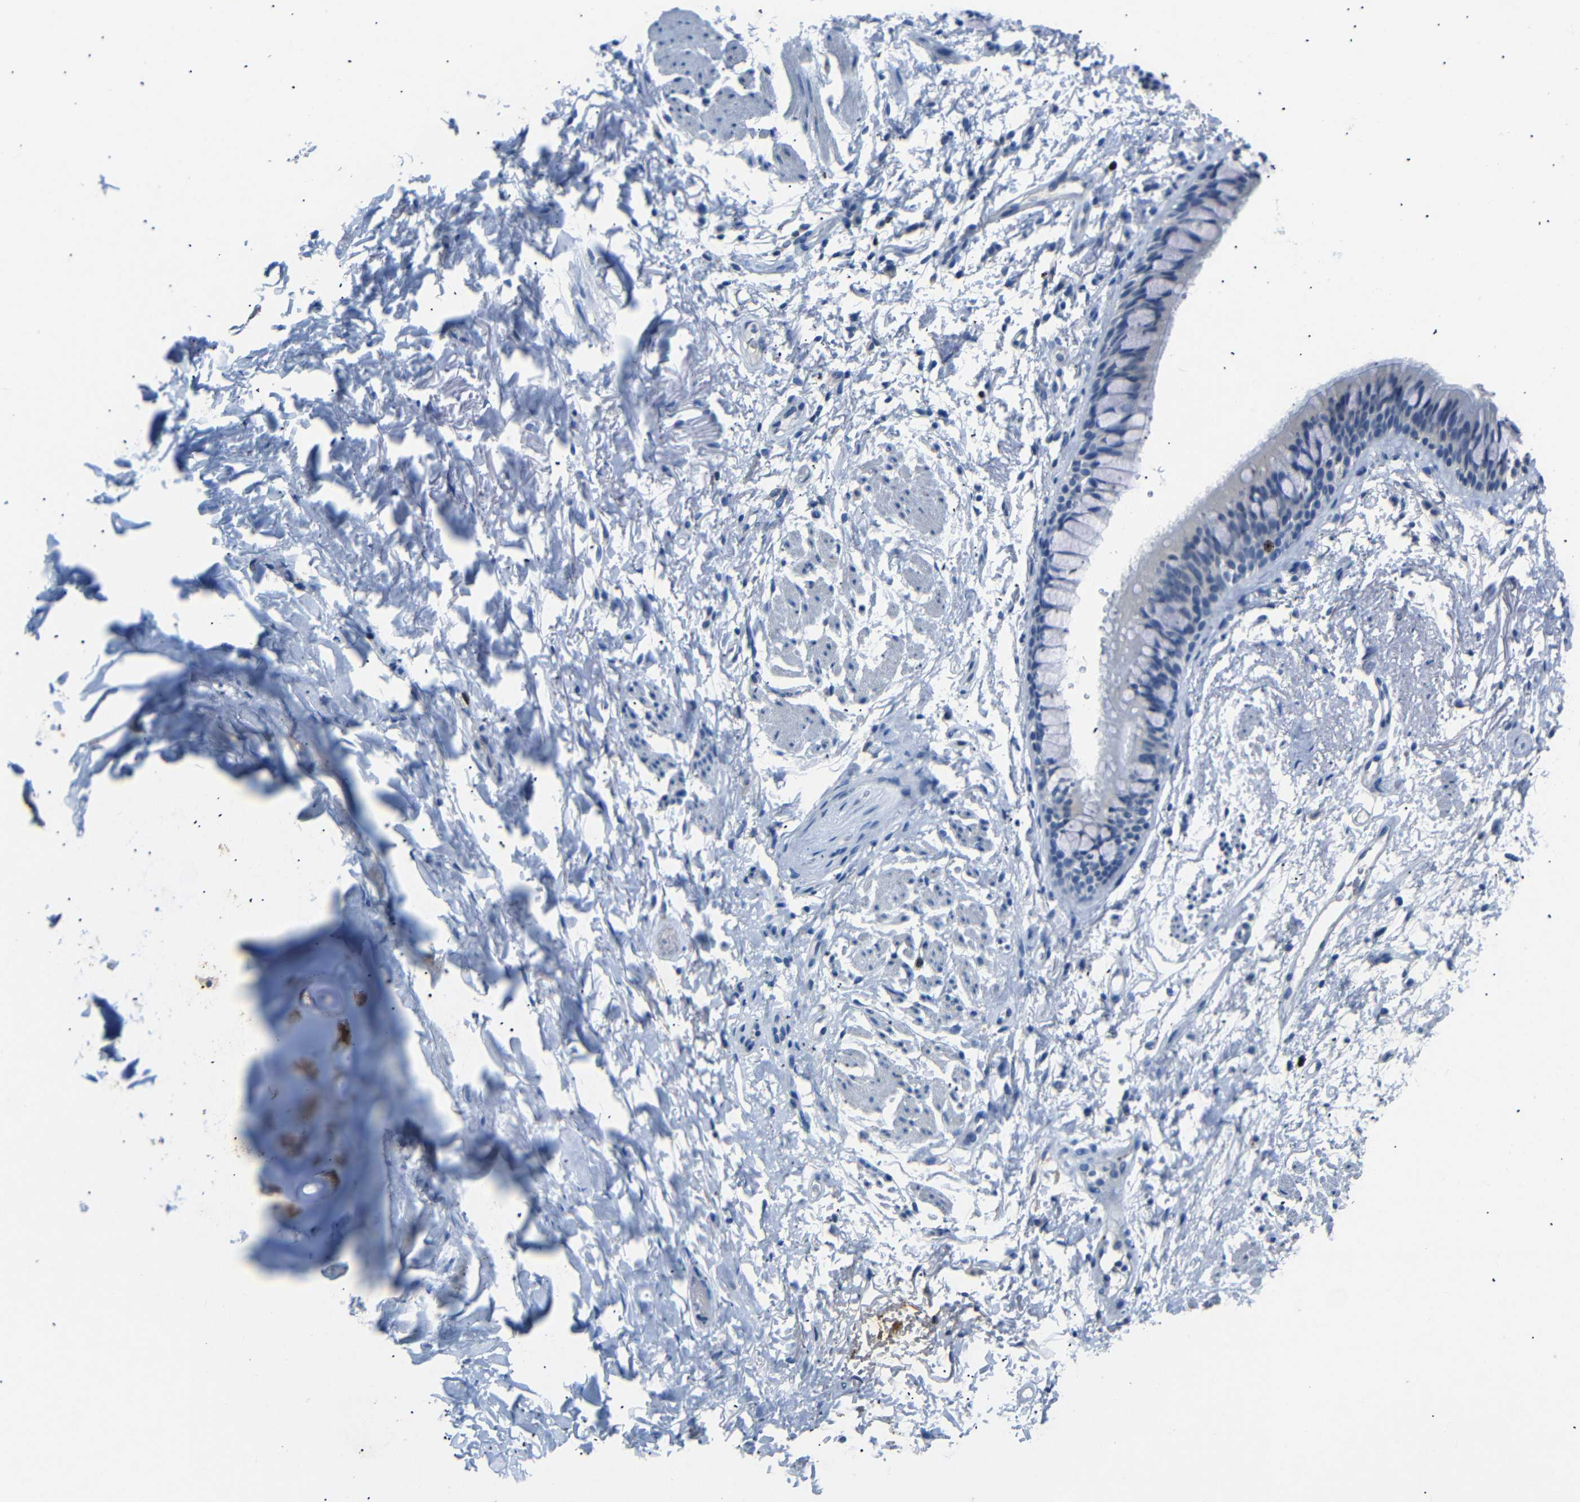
{"staining": {"intensity": "negative", "quantity": "none", "location": "none"}, "tissue": "adipose tissue", "cell_type": "Adipocytes", "image_type": "normal", "snomed": [{"axis": "morphology", "description": "Normal tissue, NOS"}, {"axis": "topography", "description": "Cartilage tissue"}, {"axis": "topography", "description": "Bronchus"}], "caption": "This is an immunohistochemistry (IHC) histopathology image of unremarkable human adipose tissue. There is no expression in adipocytes.", "gene": "INCENP", "patient": {"sex": "female", "age": 73}}